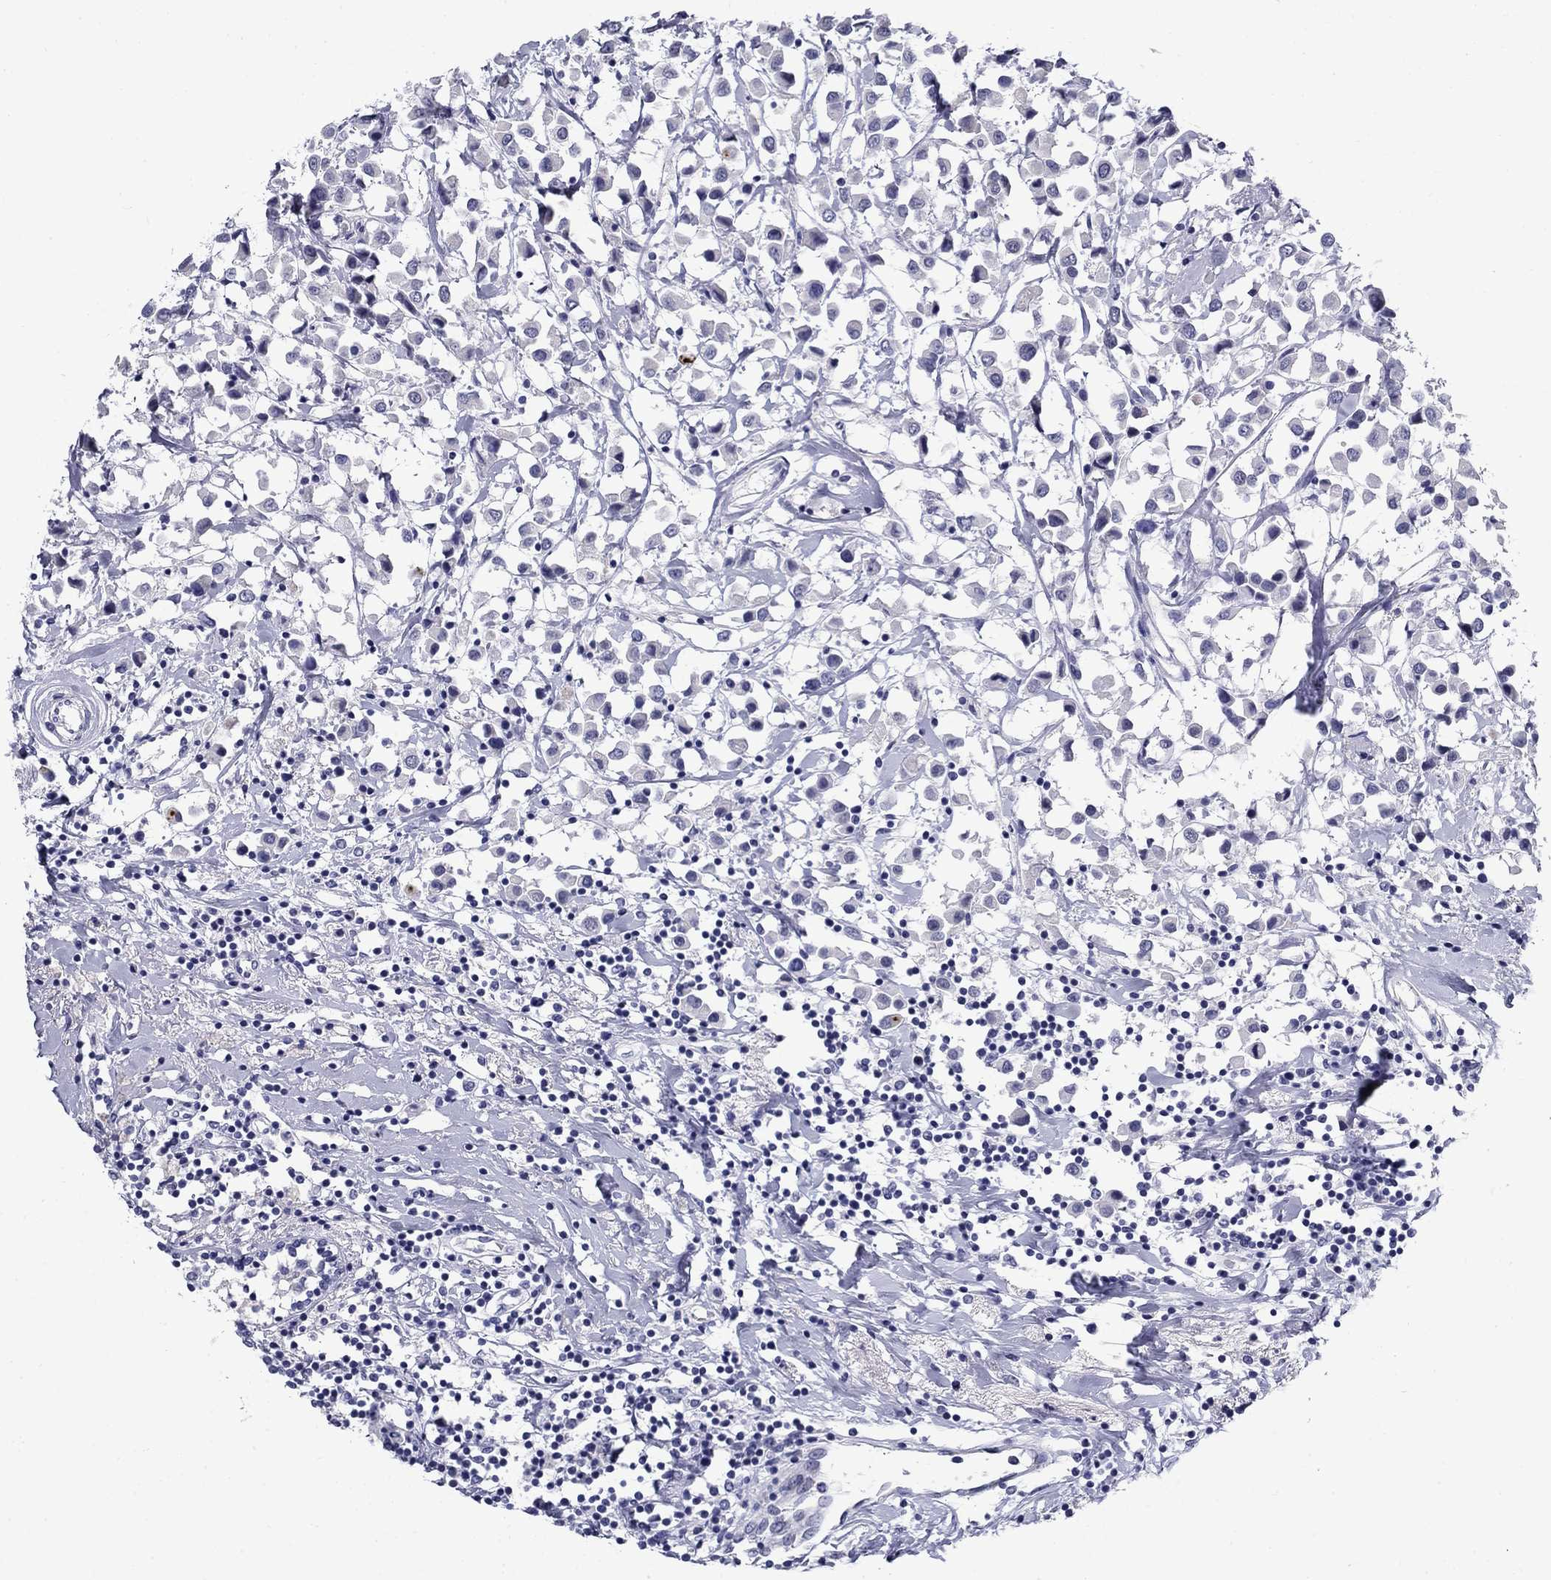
{"staining": {"intensity": "negative", "quantity": "none", "location": "none"}, "tissue": "breast cancer", "cell_type": "Tumor cells", "image_type": "cancer", "snomed": [{"axis": "morphology", "description": "Duct carcinoma"}, {"axis": "topography", "description": "Breast"}], "caption": "Tumor cells are negative for protein expression in human intraductal carcinoma (breast).", "gene": "C4orf19", "patient": {"sex": "female", "age": 61}}